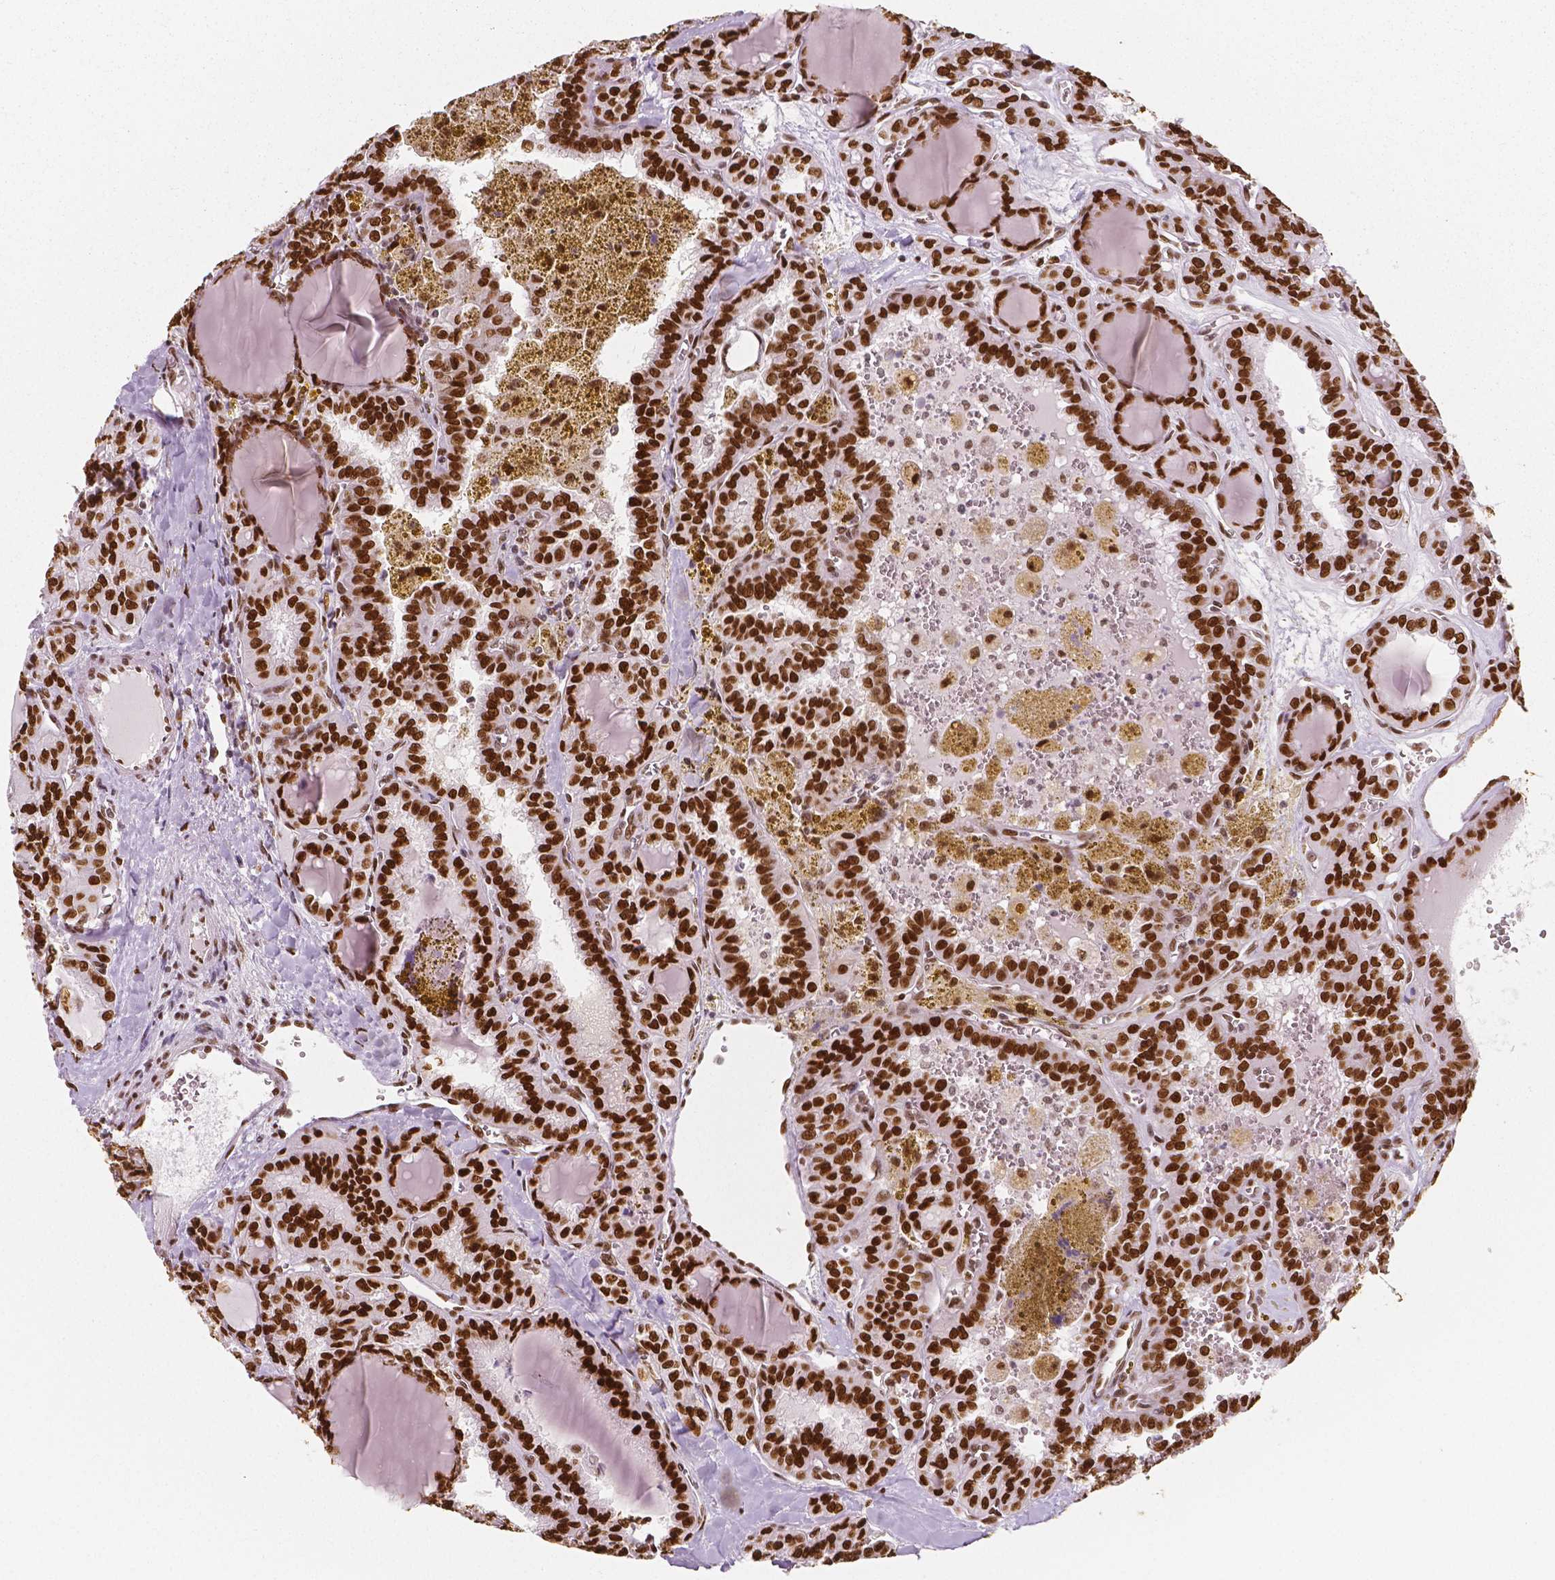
{"staining": {"intensity": "strong", "quantity": ">75%", "location": "nuclear"}, "tissue": "thyroid cancer", "cell_type": "Tumor cells", "image_type": "cancer", "snomed": [{"axis": "morphology", "description": "Papillary adenocarcinoma, NOS"}, {"axis": "topography", "description": "Thyroid gland"}], "caption": "Immunohistochemistry image of papillary adenocarcinoma (thyroid) stained for a protein (brown), which shows high levels of strong nuclear staining in approximately >75% of tumor cells.", "gene": "NUCKS1", "patient": {"sex": "female", "age": 41}}